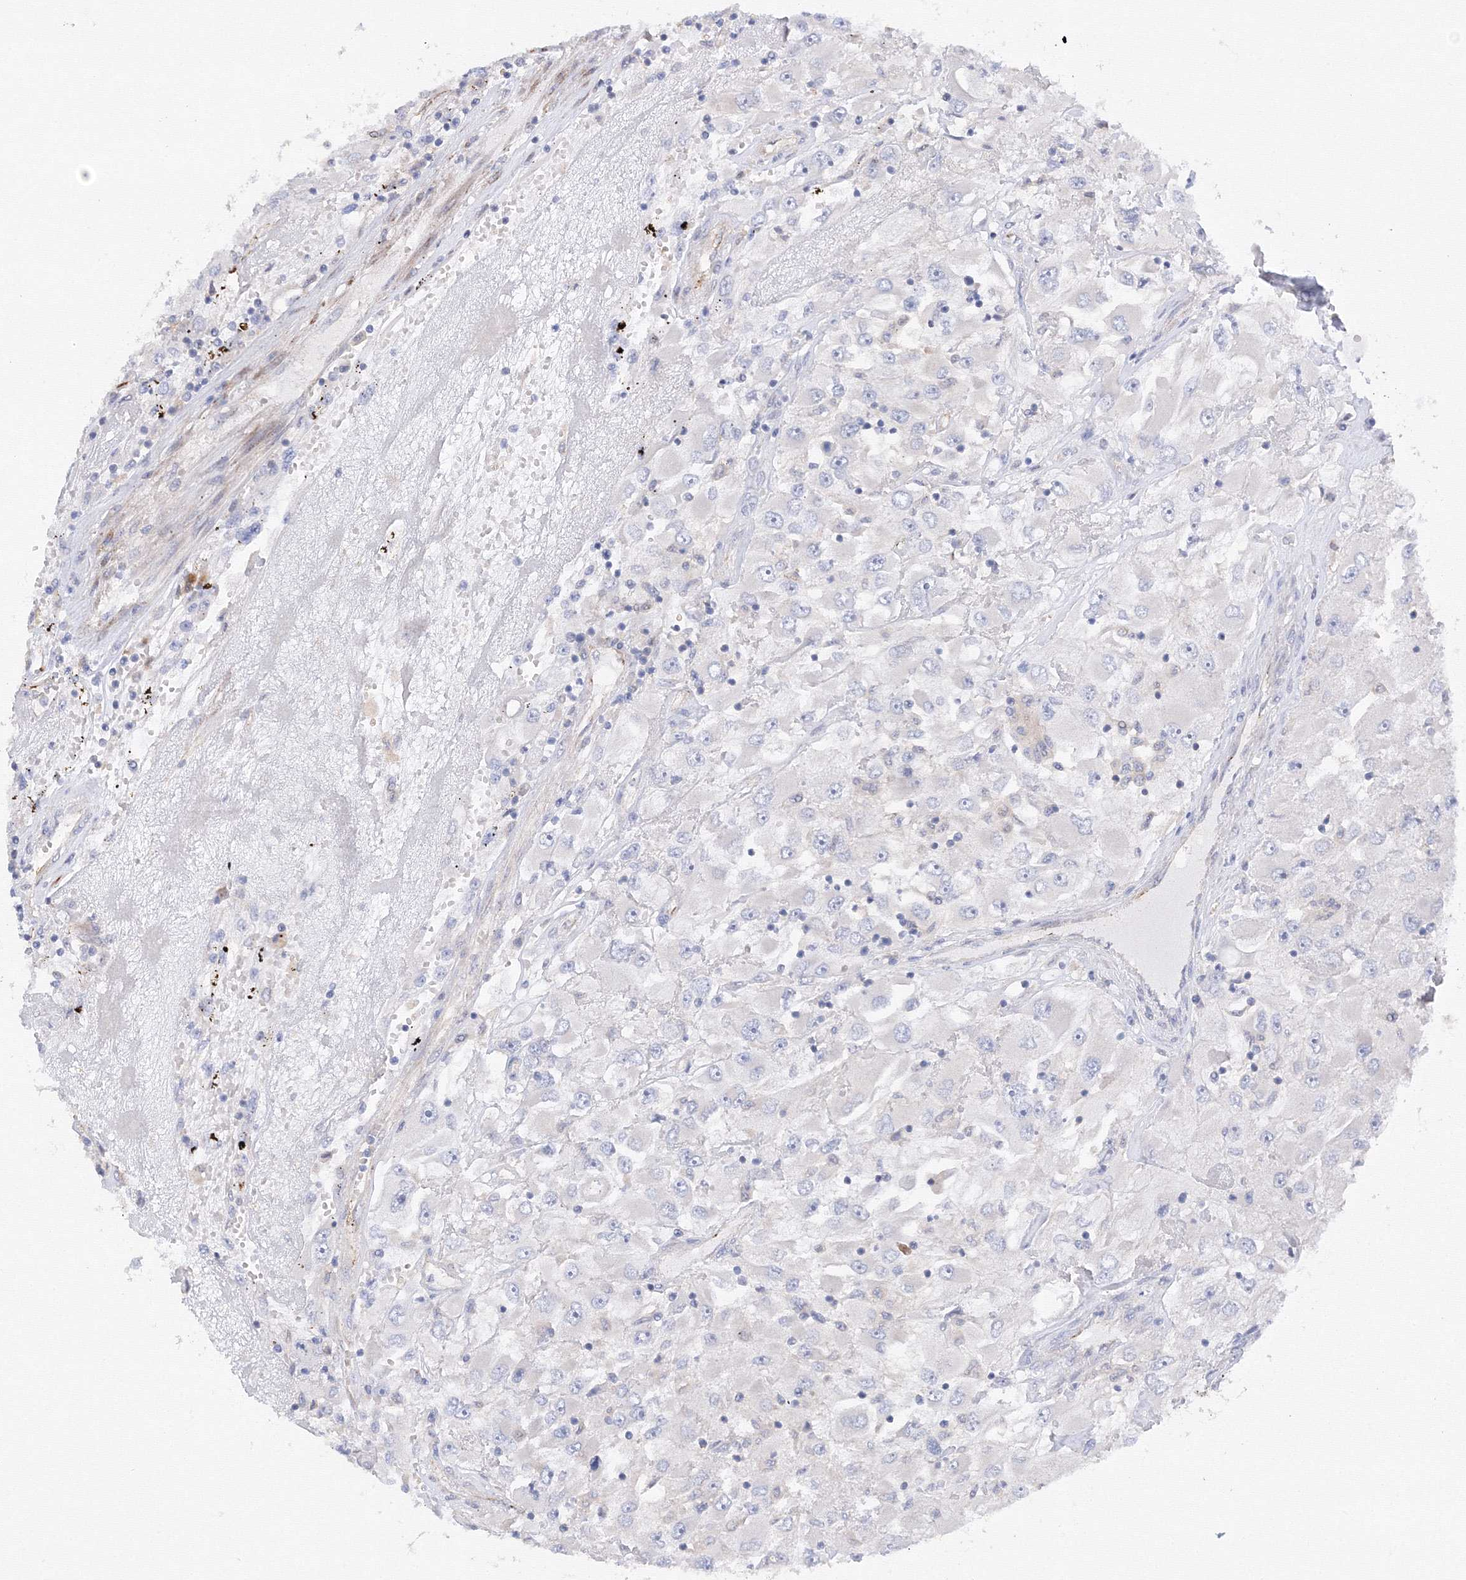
{"staining": {"intensity": "negative", "quantity": "none", "location": "none"}, "tissue": "renal cancer", "cell_type": "Tumor cells", "image_type": "cancer", "snomed": [{"axis": "morphology", "description": "Adenocarcinoma, NOS"}, {"axis": "topography", "description": "Kidney"}], "caption": "The micrograph exhibits no significant positivity in tumor cells of adenocarcinoma (renal). (DAB immunohistochemistry (IHC), high magnification).", "gene": "DIS3L2", "patient": {"sex": "female", "age": 52}}